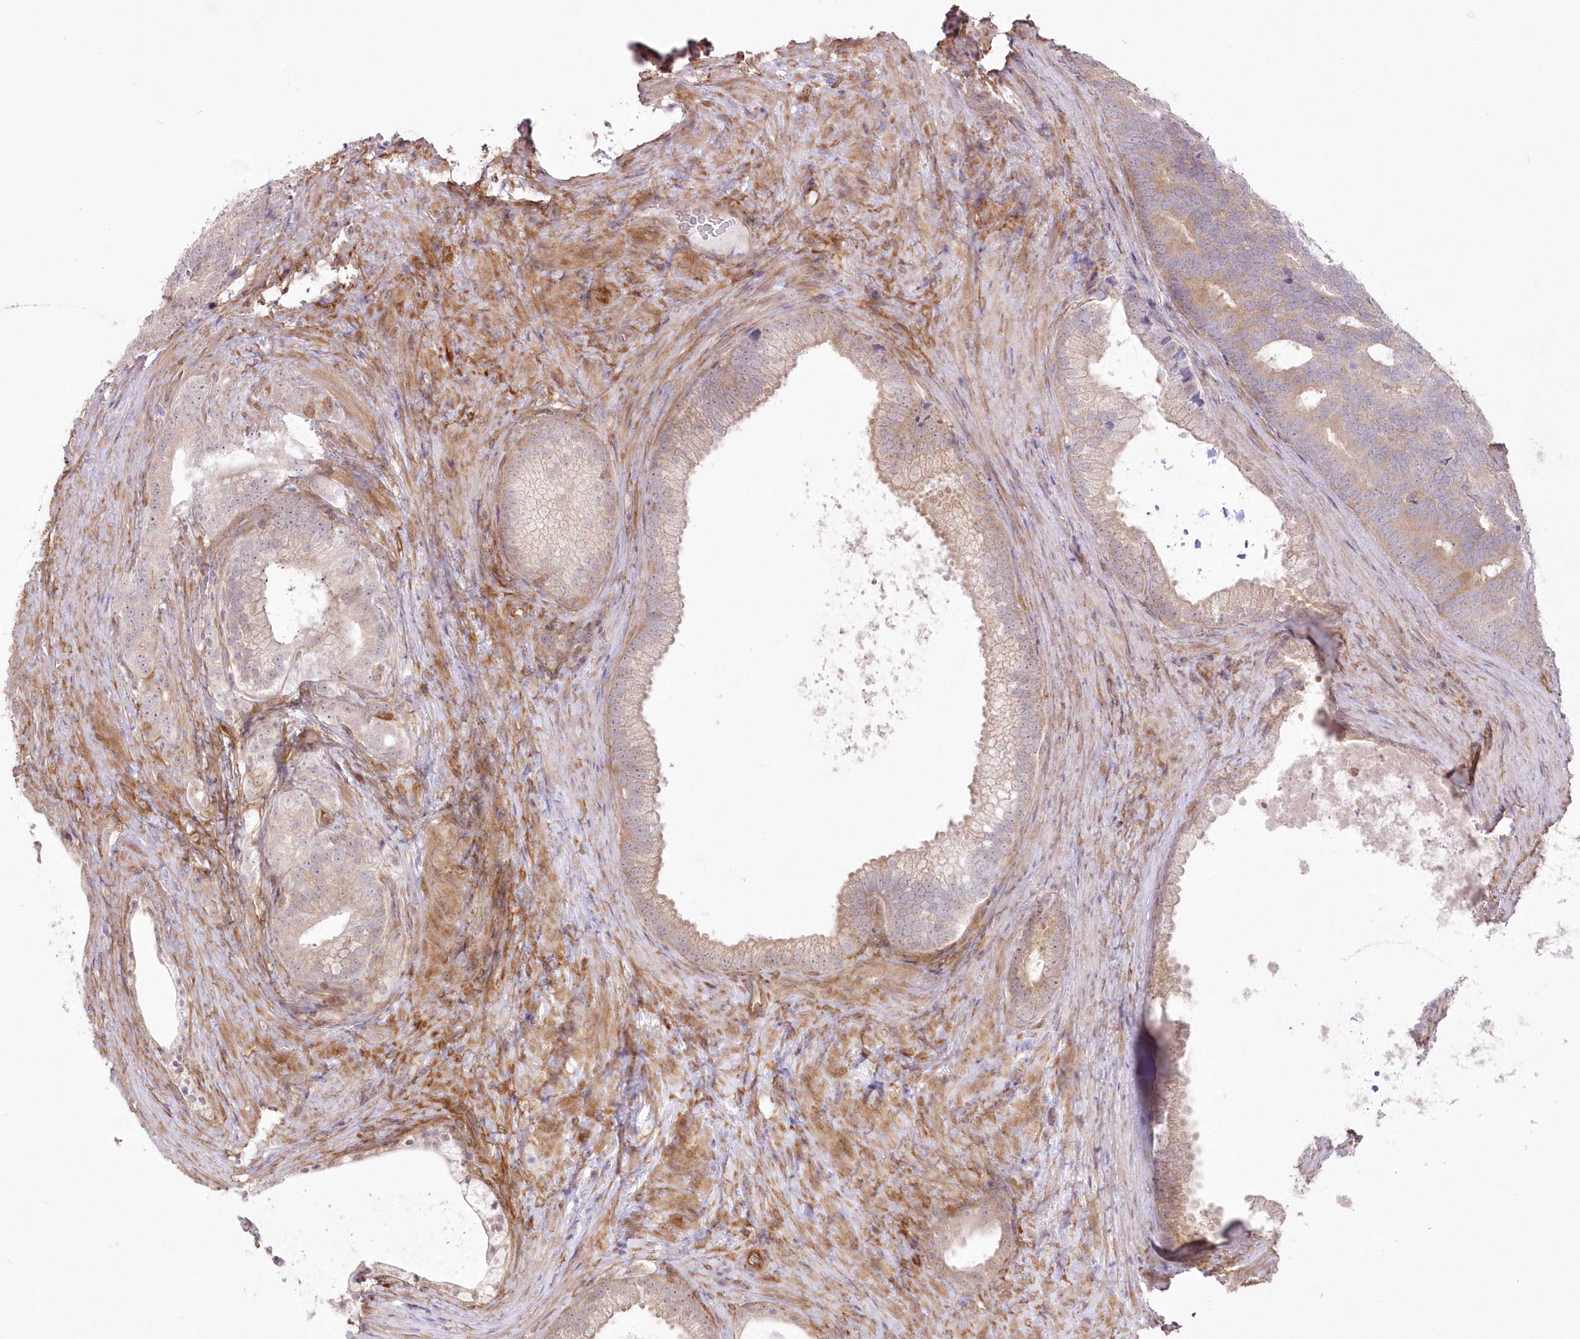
{"staining": {"intensity": "weak", "quantity": "<25%", "location": "cytoplasmic/membranous"}, "tissue": "prostate cancer", "cell_type": "Tumor cells", "image_type": "cancer", "snomed": [{"axis": "morphology", "description": "Adenocarcinoma, Low grade"}, {"axis": "topography", "description": "Prostate"}], "caption": "Immunohistochemistry micrograph of prostate cancer (low-grade adenocarcinoma) stained for a protein (brown), which shows no expression in tumor cells. Brightfield microscopy of IHC stained with DAB (3,3'-diaminobenzidine) (brown) and hematoxylin (blue), captured at high magnification.", "gene": "SH3PXD2B", "patient": {"sex": "male", "age": 71}}